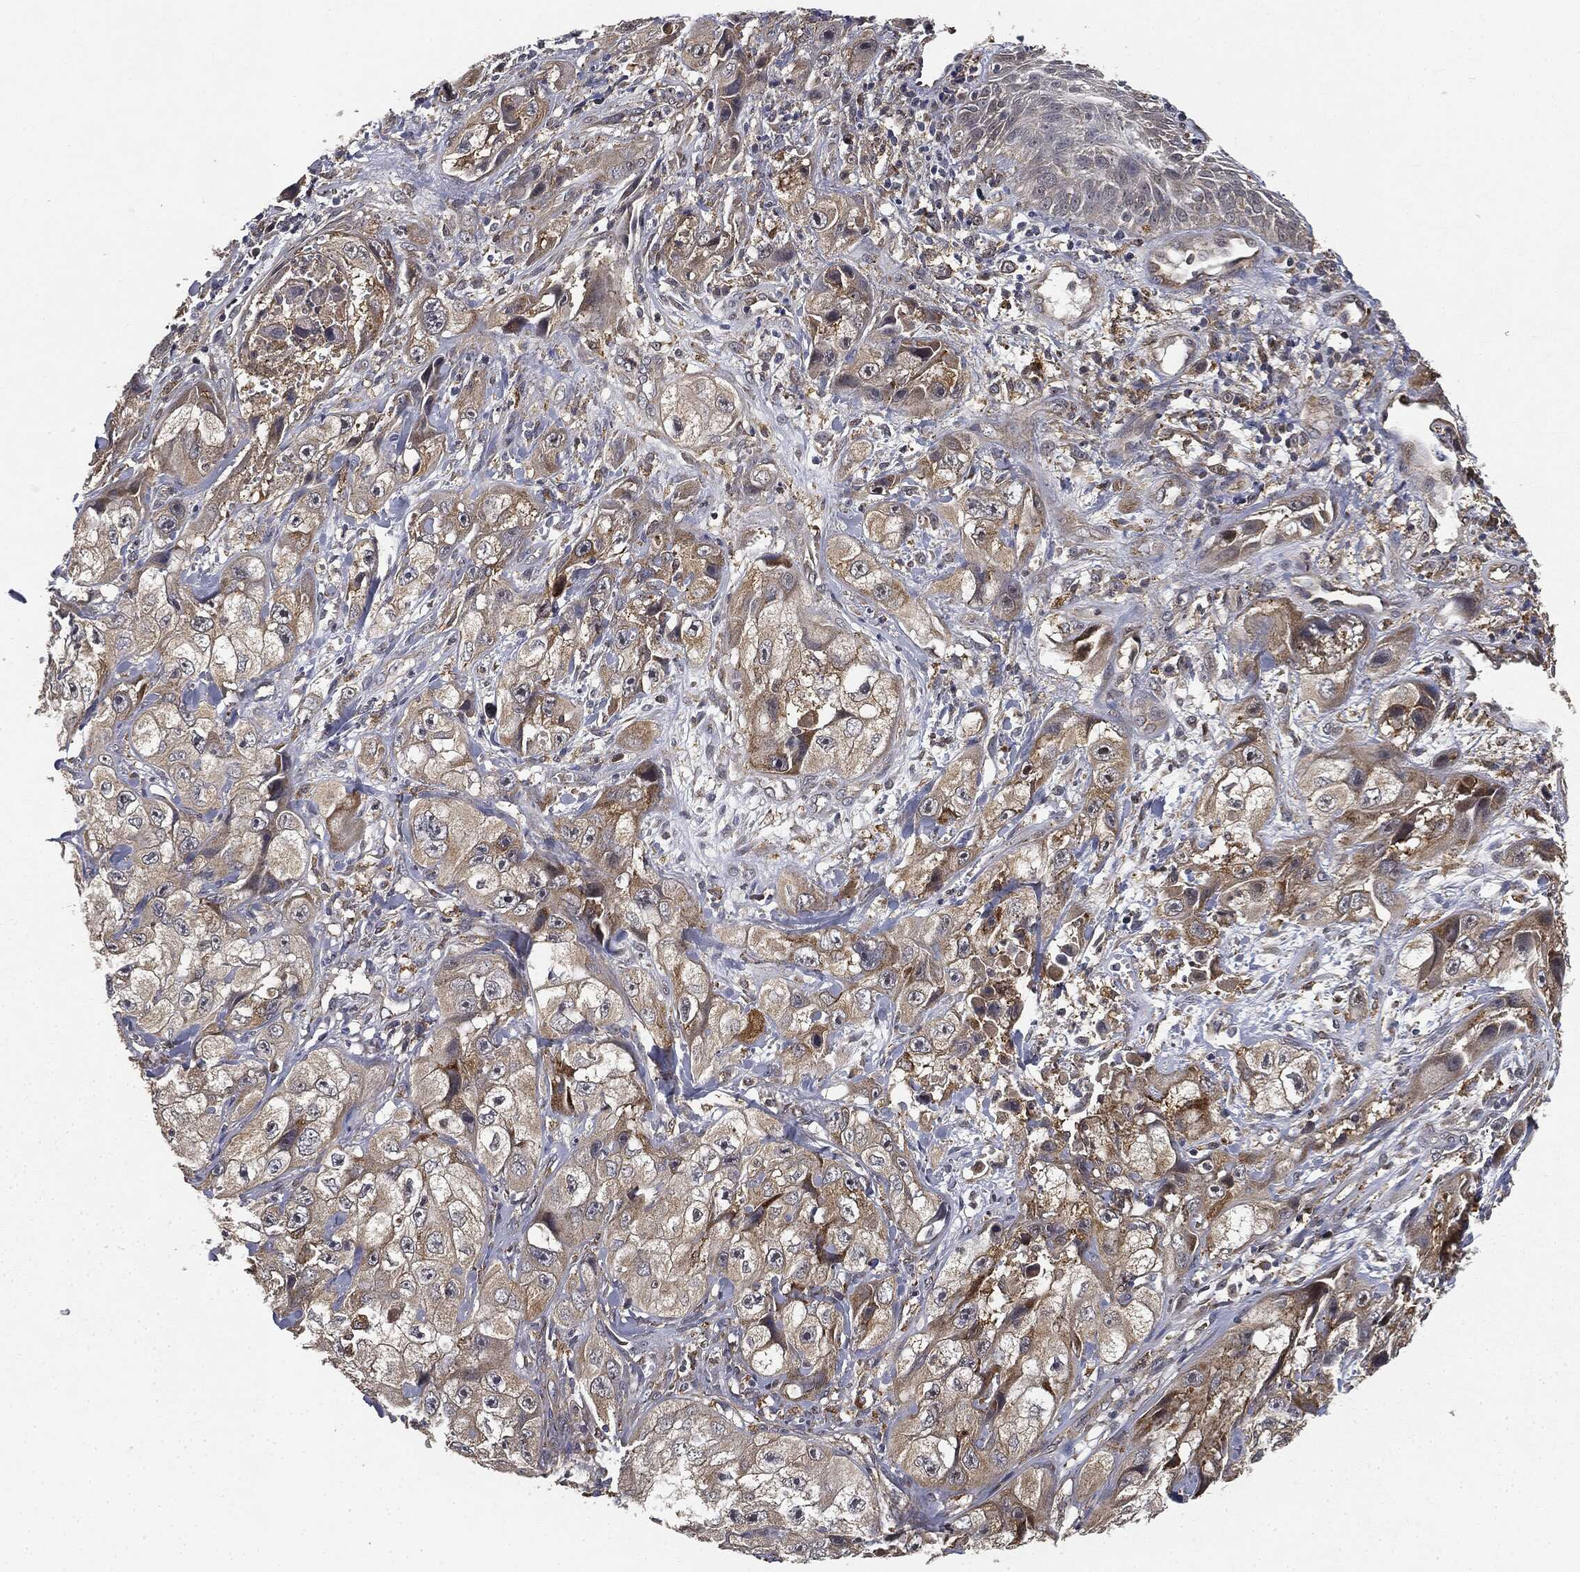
{"staining": {"intensity": "moderate", "quantity": "25%-75%", "location": "cytoplasmic/membranous"}, "tissue": "skin cancer", "cell_type": "Tumor cells", "image_type": "cancer", "snomed": [{"axis": "morphology", "description": "Squamous cell carcinoma, NOS"}, {"axis": "topography", "description": "Skin"}, {"axis": "topography", "description": "Subcutis"}], "caption": "An immunohistochemistry (IHC) histopathology image of neoplastic tissue is shown. Protein staining in brown highlights moderate cytoplasmic/membranous positivity in skin cancer within tumor cells. (IHC, brightfield microscopy, high magnification).", "gene": "MIER2", "patient": {"sex": "male", "age": 73}}